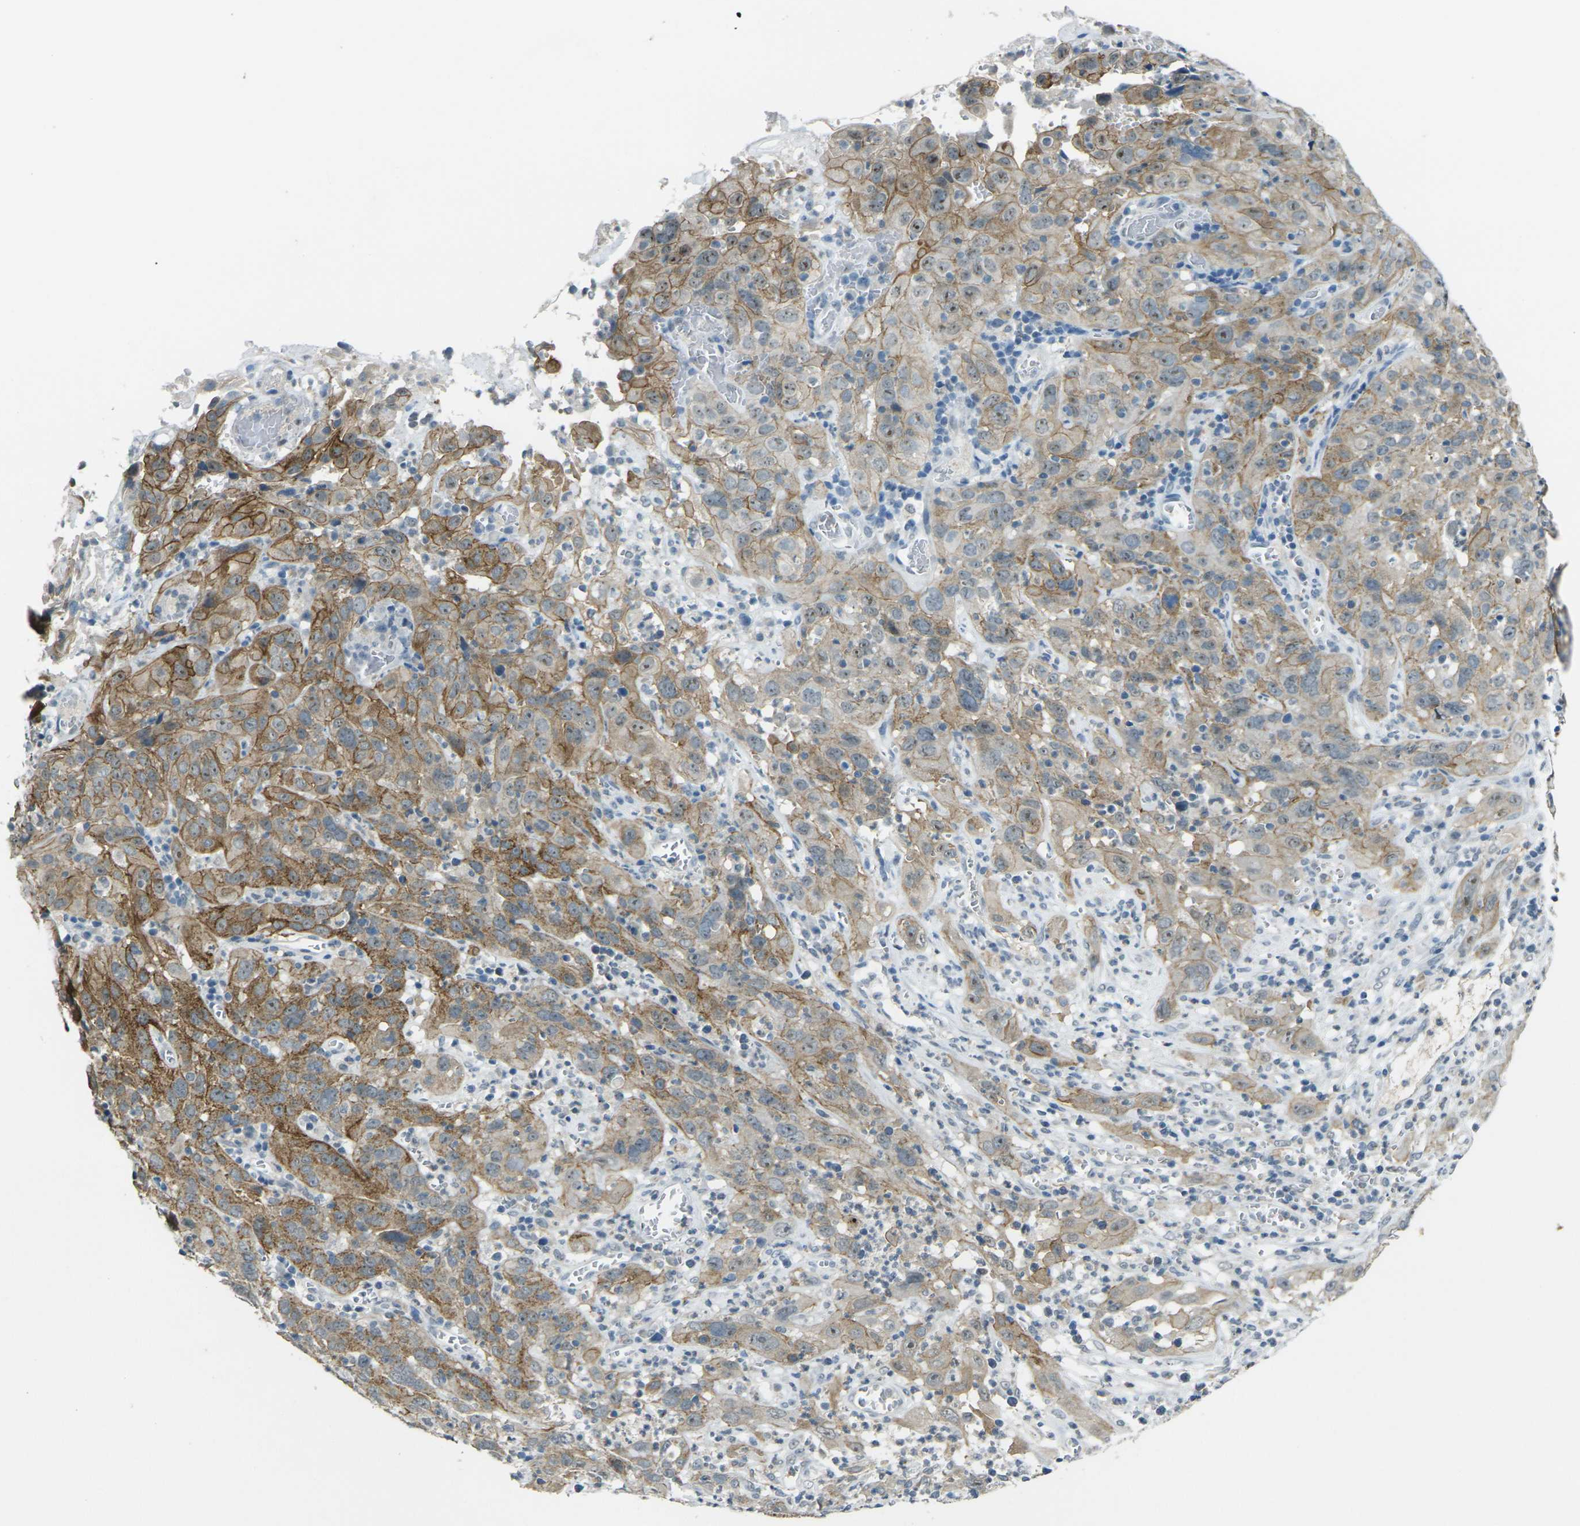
{"staining": {"intensity": "moderate", "quantity": ">75%", "location": "cytoplasmic/membranous,nuclear"}, "tissue": "cervical cancer", "cell_type": "Tumor cells", "image_type": "cancer", "snomed": [{"axis": "morphology", "description": "Squamous cell carcinoma, NOS"}, {"axis": "topography", "description": "Cervix"}], "caption": "Protein expression analysis of human cervical cancer (squamous cell carcinoma) reveals moderate cytoplasmic/membranous and nuclear positivity in about >75% of tumor cells.", "gene": "SPTBN2", "patient": {"sex": "female", "age": 32}}